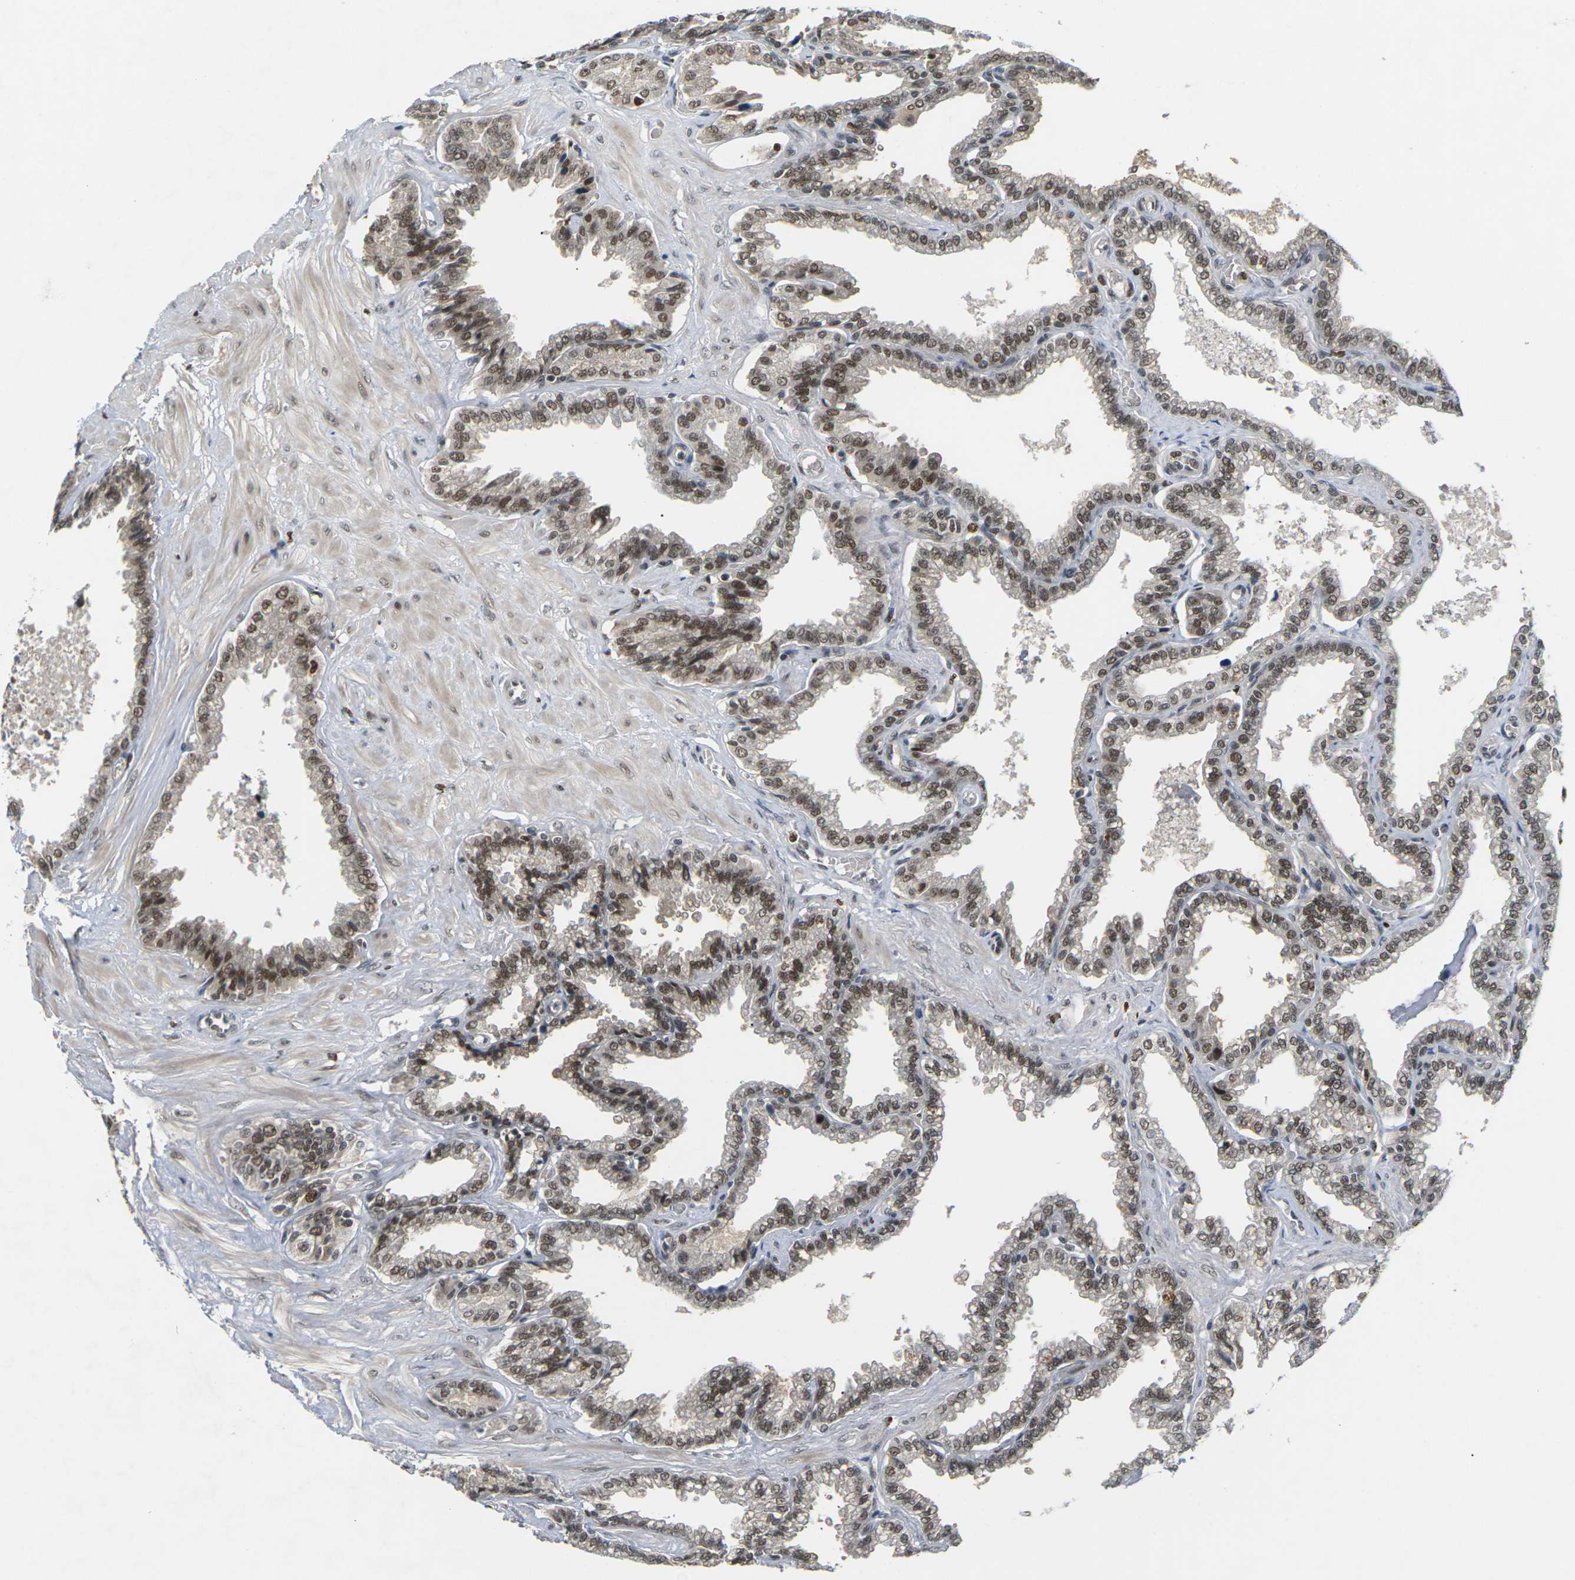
{"staining": {"intensity": "moderate", "quantity": ">75%", "location": "nuclear"}, "tissue": "seminal vesicle", "cell_type": "Glandular cells", "image_type": "normal", "snomed": [{"axis": "morphology", "description": "Normal tissue, NOS"}, {"axis": "topography", "description": "Seminal veicle"}], "caption": "Protein expression by IHC shows moderate nuclear staining in about >75% of glandular cells in benign seminal vesicle.", "gene": "NELFA", "patient": {"sex": "male", "age": 46}}